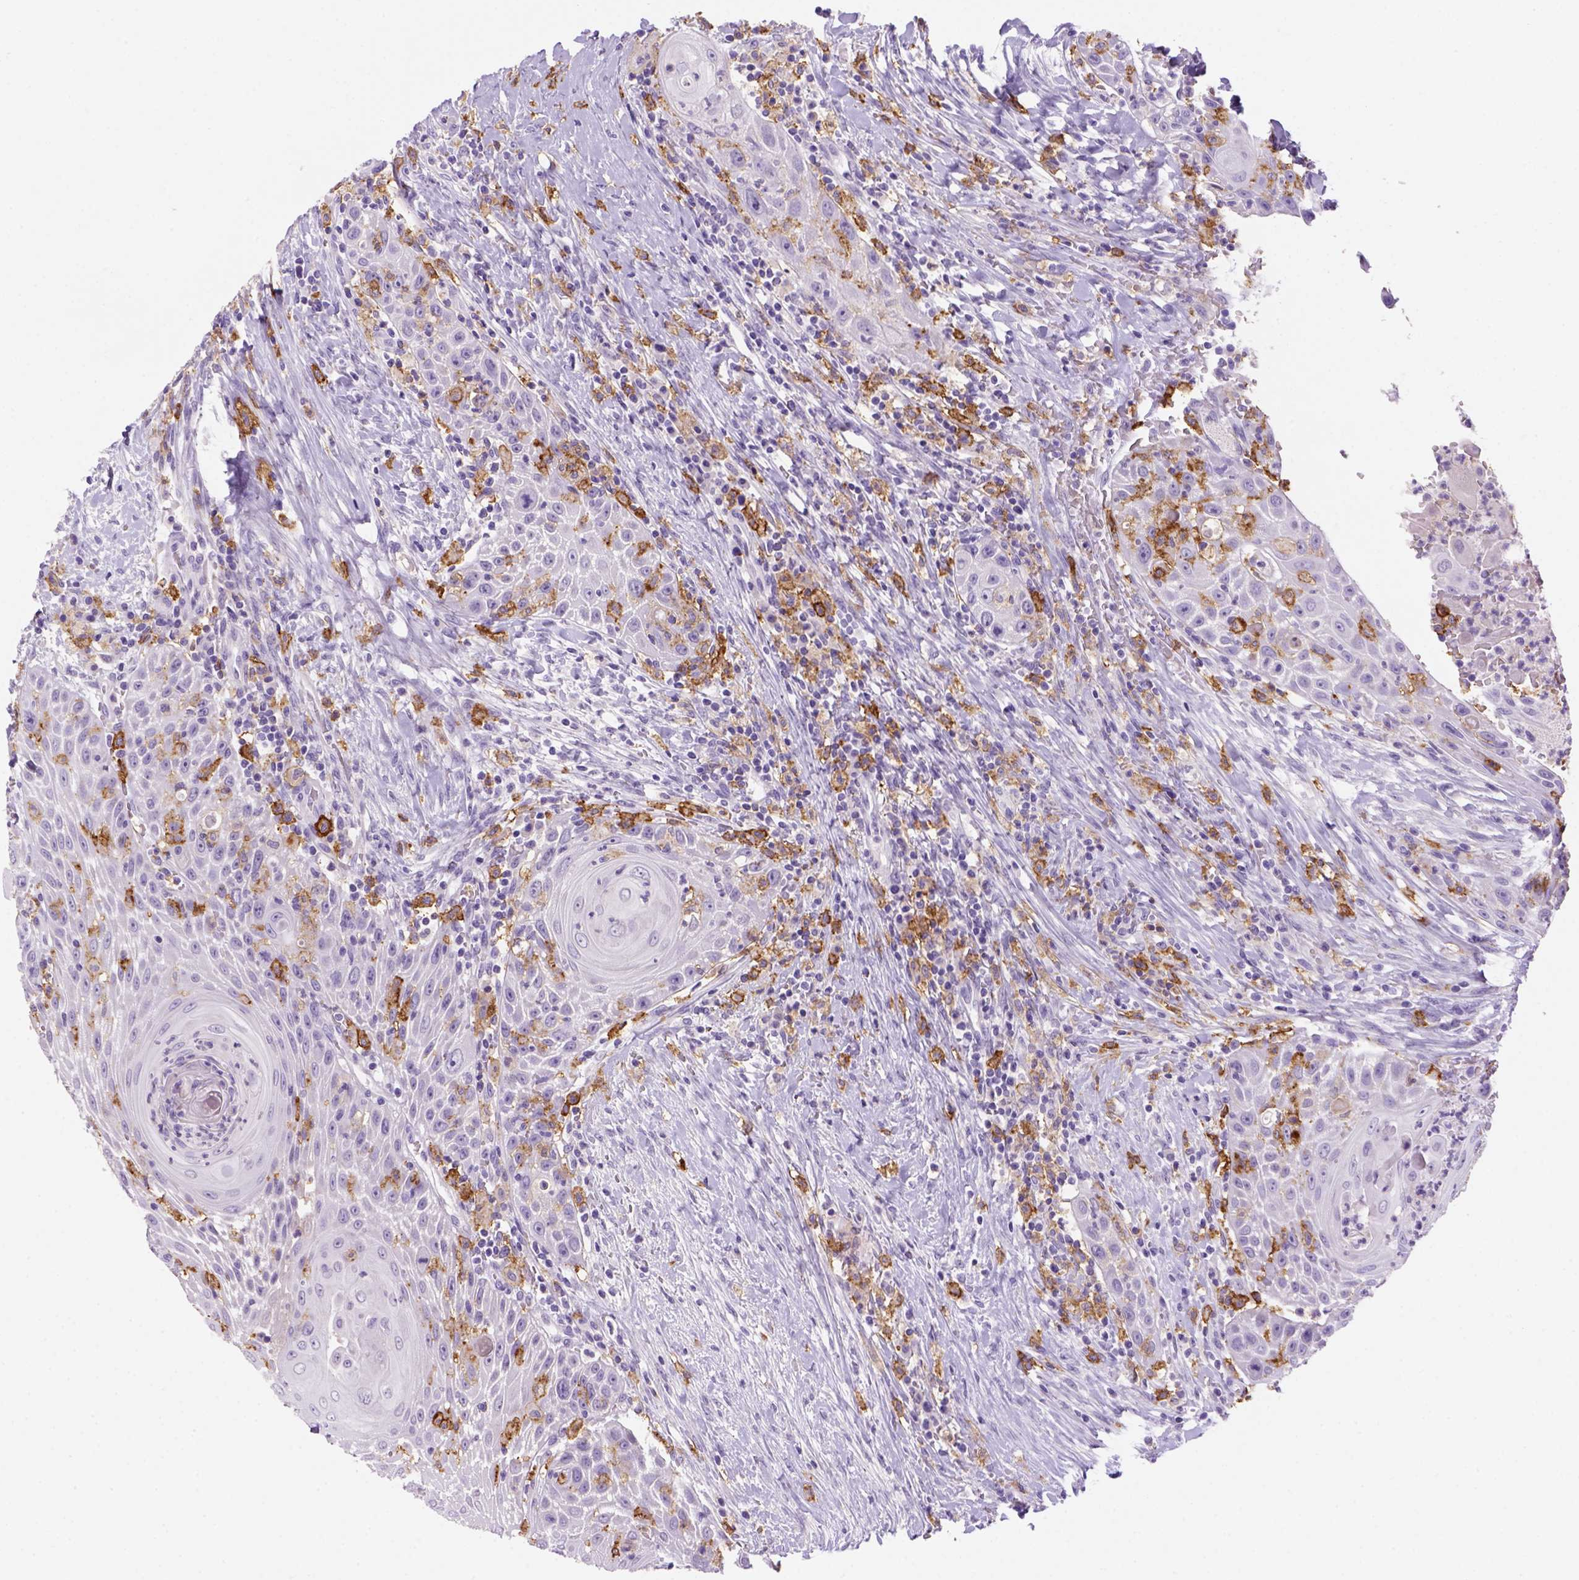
{"staining": {"intensity": "negative", "quantity": "none", "location": "none"}, "tissue": "head and neck cancer", "cell_type": "Tumor cells", "image_type": "cancer", "snomed": [{"axis": "morphology", "description": "Squamous cell carcinoma, NOS"}, {"axis": "topography", "description": "Head-Neck"}], "caption": "The photomicrograph displays no staining of tumor cells in head and neck squamous cell carcinoma. Brightfield microscopy of immunohistochemistry (IHC) stained with DAB (3,3'-diaminobenzidine) (brown) and hematoxylin (blue), captured at high magnification.", "gene": "CD14", "patient": {"sex": "male", "age": 69}}